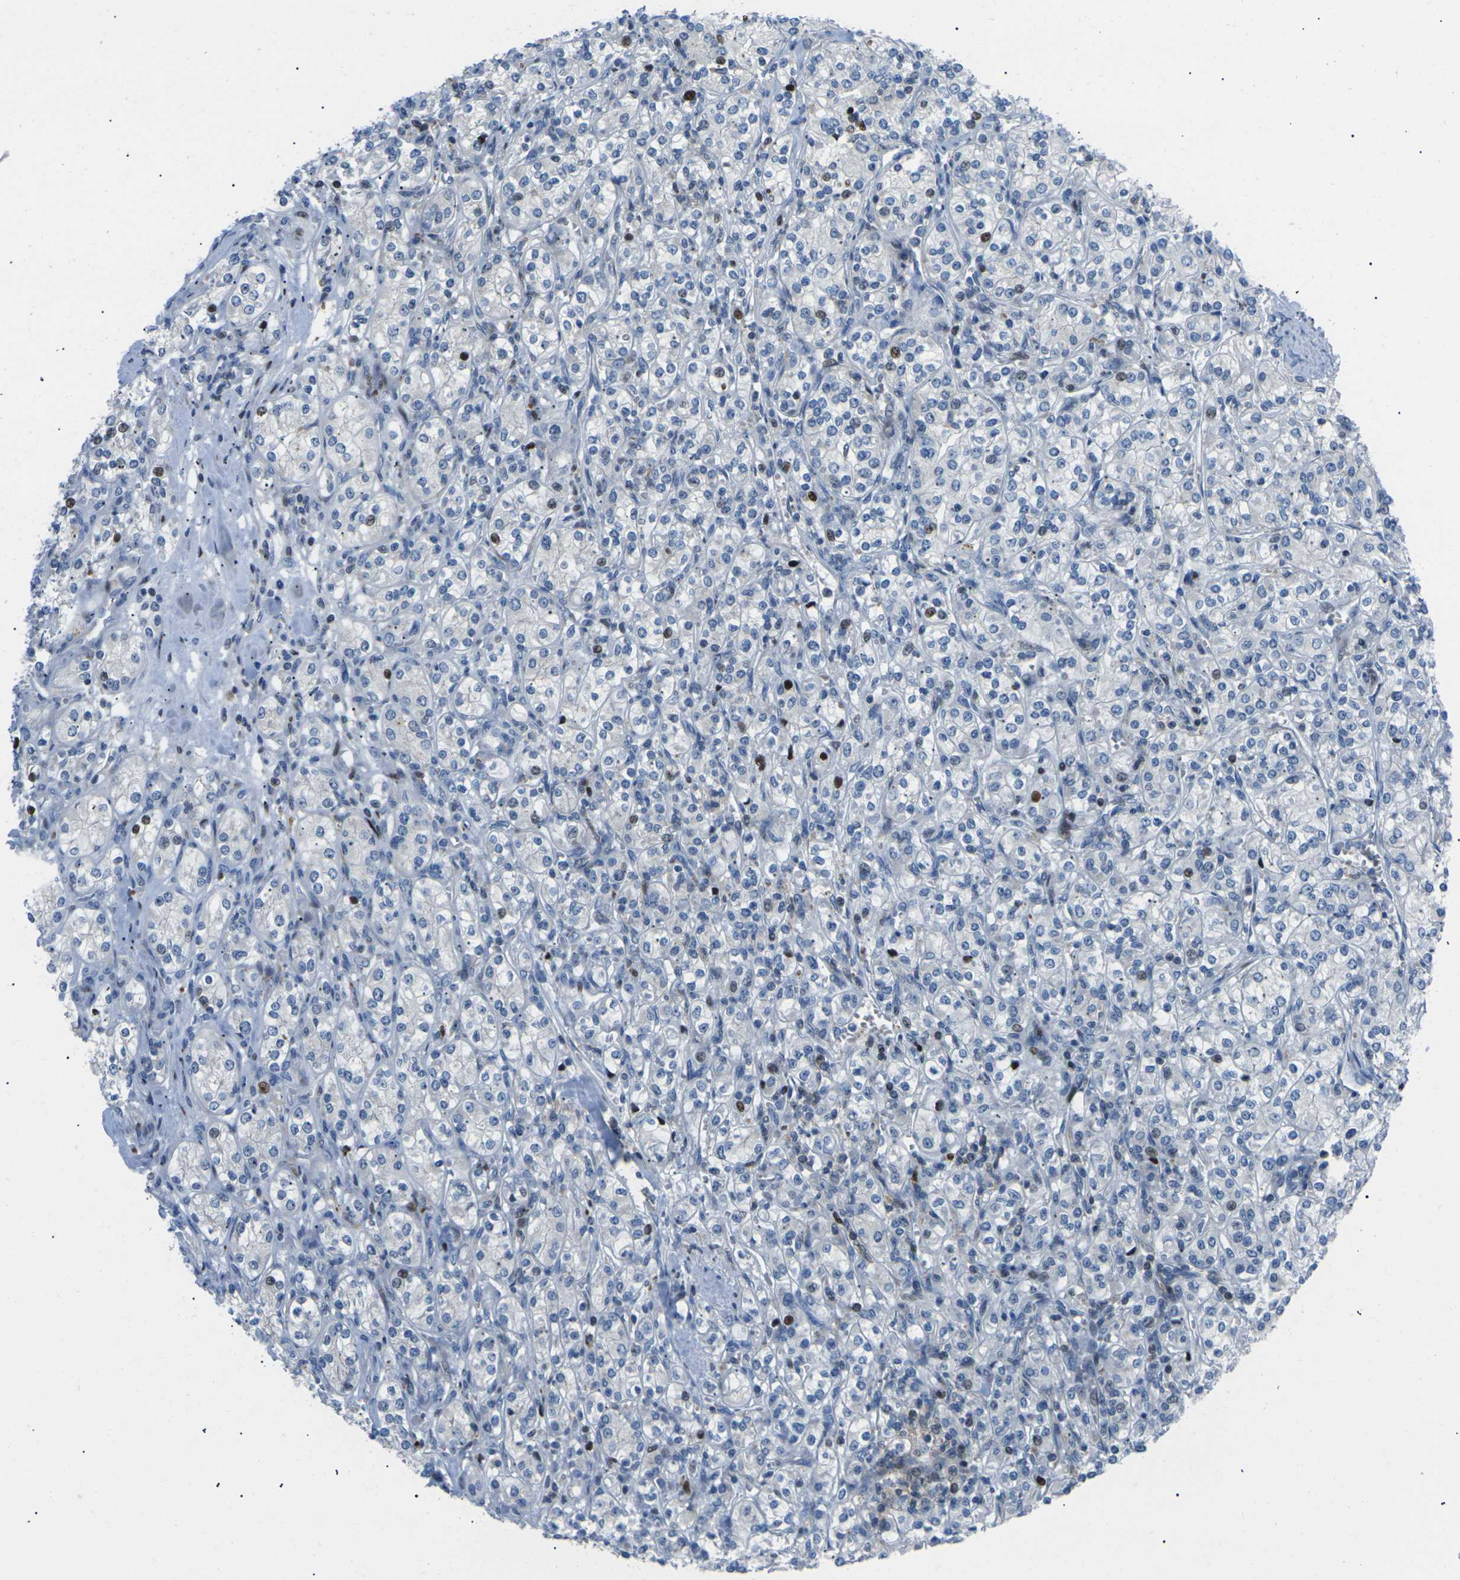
{"staining": {"intensity": "strong", "quantity": "<25%", "location": "nuclear"}, "tissue": "renal cancer", "cell_type": "Tumor cells", "image_type": "cancer", "snomed": [{"axis": "morphology", "description": "Adenocarcinoma, NOS"}, {"axis": "topography", "description": "Kidney"}], "caption": "Strong nuclear positivity is appreciated in about <25% of tumor cells in renal adenocarcinoma.", "gene": "RPS6KA3", "patient": {"sex": "male", "age": 77}}